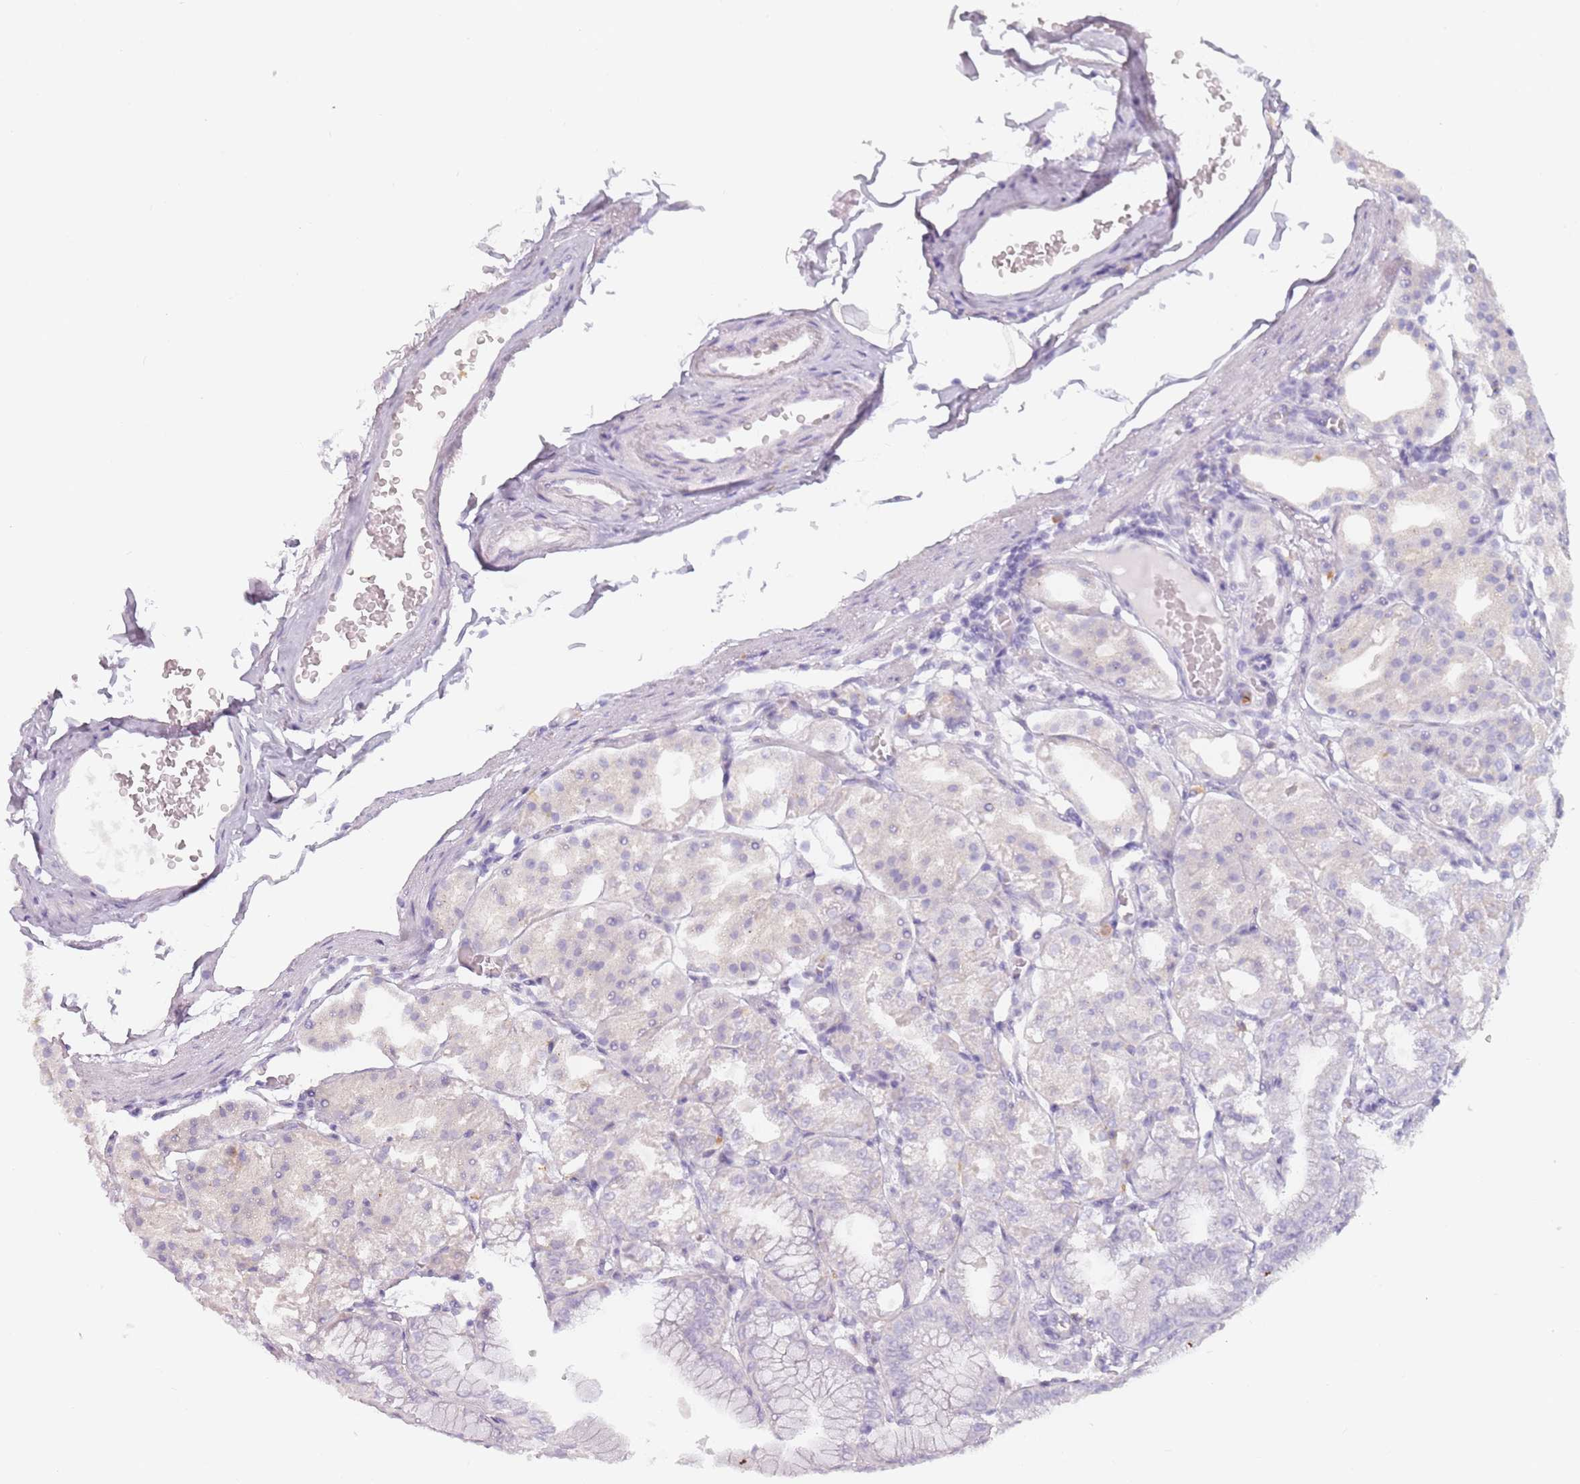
{"staining": {"intensity": "strong", "quantity": "<25%", "location": "cytoplasmic/membranous"}, "tissue": "stomach", "cell_type": "Glandular cells", "image_type": "normal", "snomed": [{"axis": "morphology", "description": "Normal tissue, NOS"}, {"axis": "topography", "description": "Stomach, lower"}], "caption": "Immunohistochemical staining of benign human stomach exhibits <25% levels of strong cytoplasmic/membranous protein positivity in about <25% of glandular cells.", "gene": "ZNF584", "patient": {"sex": "male", "age": 71}}